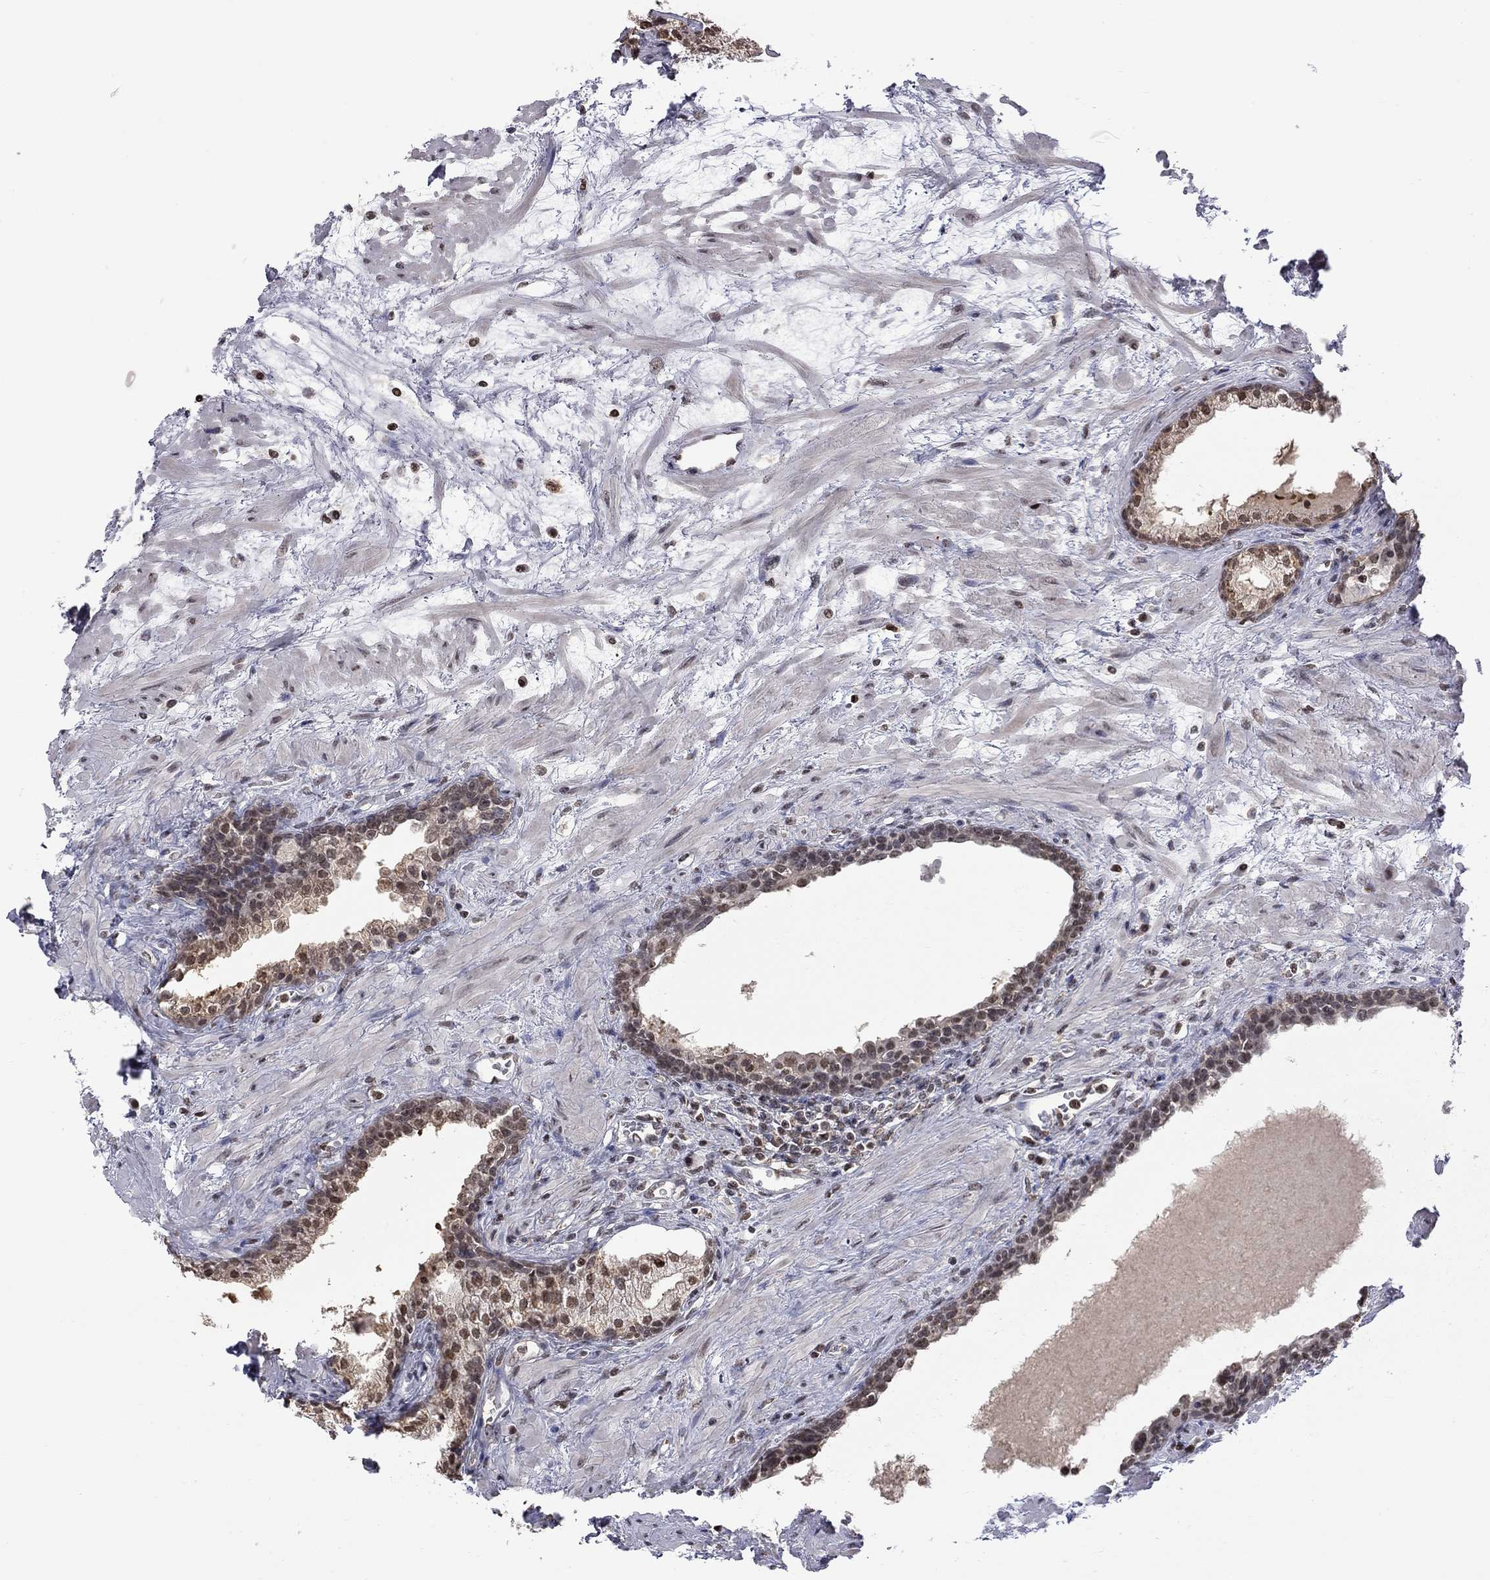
{"staining": {"intensity": "weak", "quantity": "<25%", "location": "nuclear"}, "tissue": "prostate", "cell_type": "Glandular cells", "image_type": "normal", "snomed": [{"axis": "morphology", "description": "Normal tissue, NOS"}, {"axis": "topography", "description": "Prostate"}], "caption": "Prostate stained for a protein using immunohistochemistry (IHC) shows no expression glandular cells.", "gene": "RFWD3", "patient": {"sex": "male", "age": 63}}